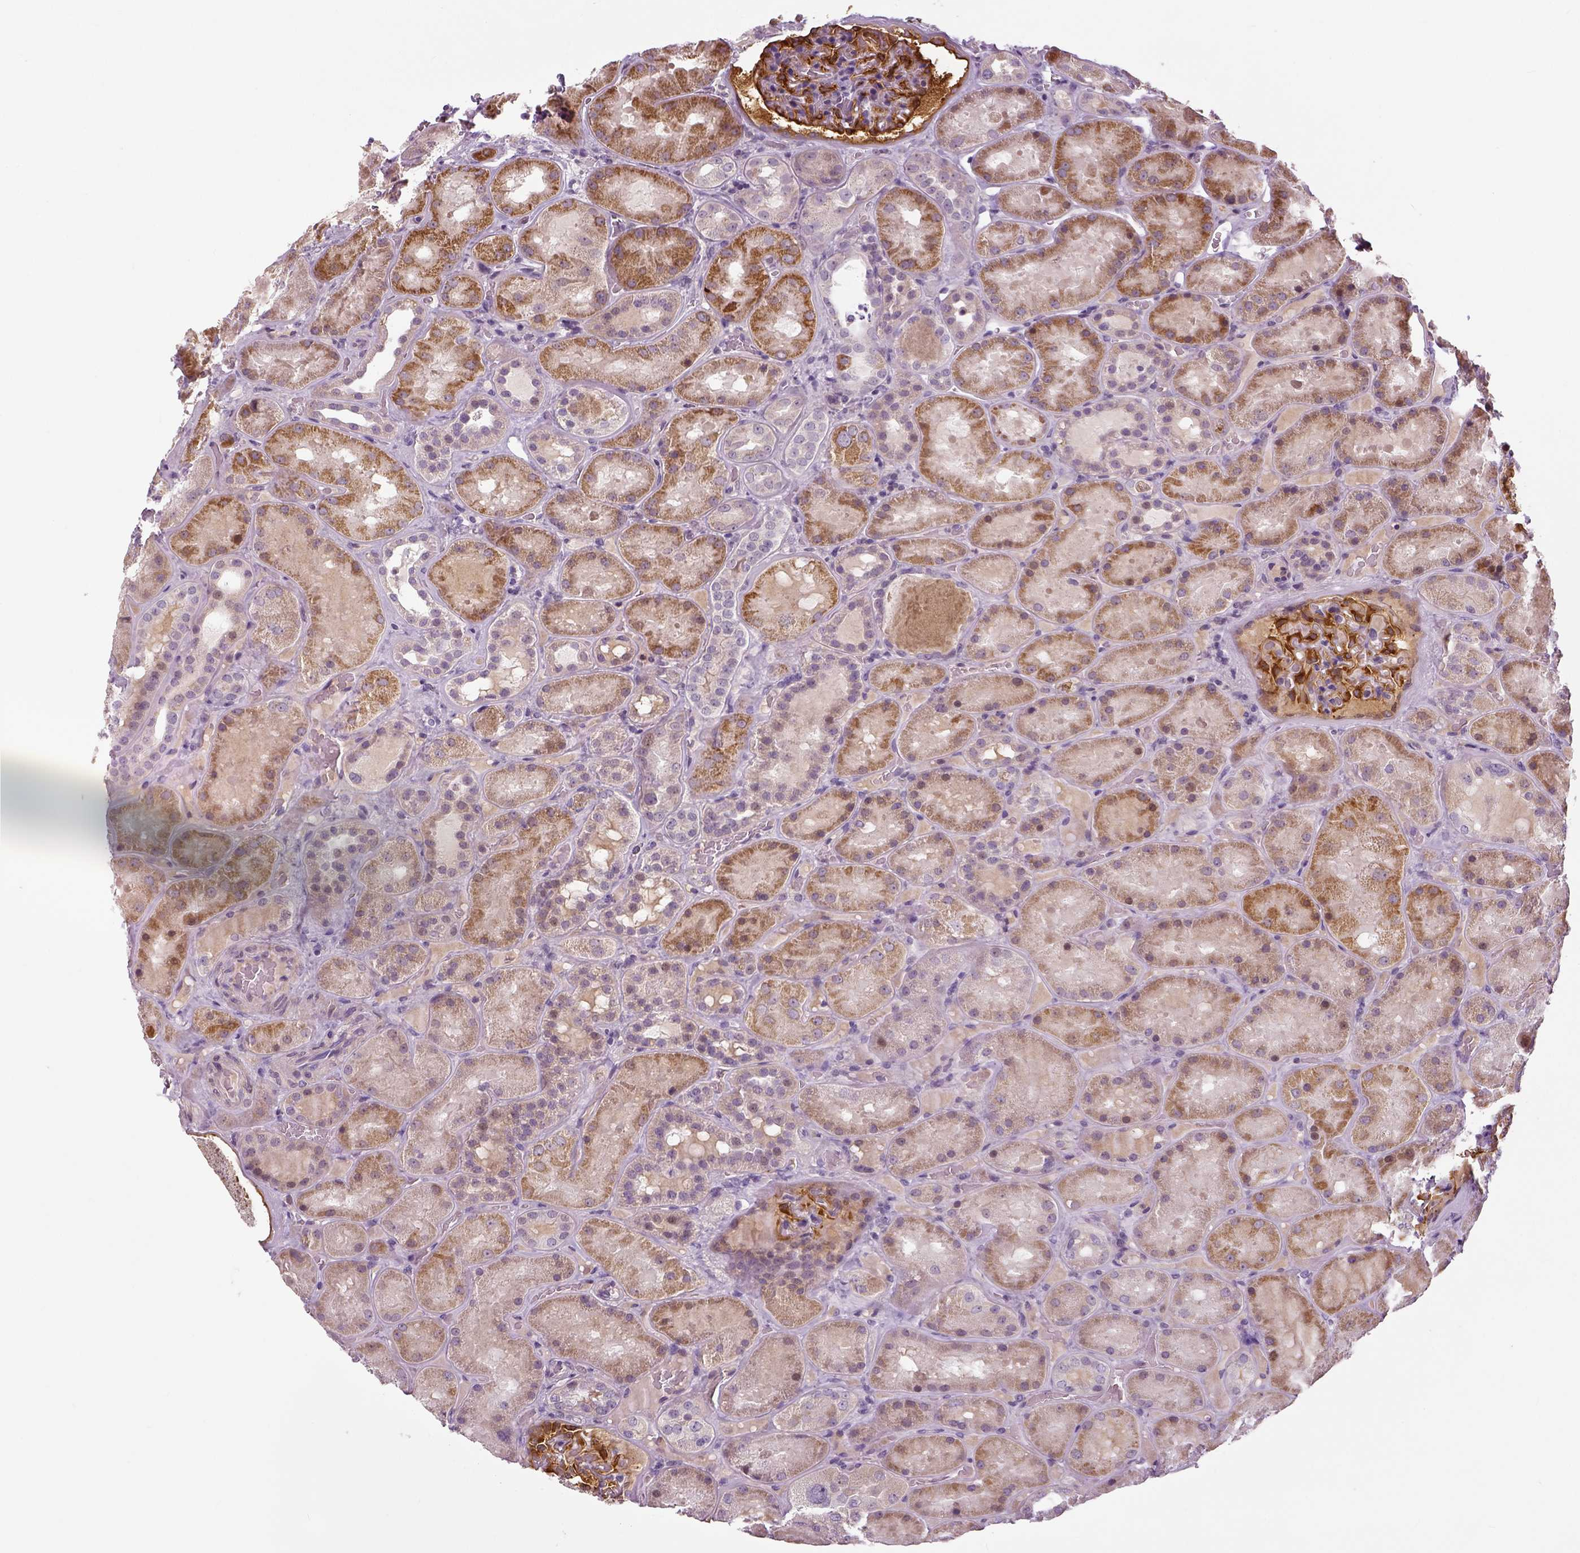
{"staining": {"intensity": "moderate", "quantity": "25%-75%", "location": "cytoplasmic/membranous"}, "tissue": "kidney", "cell_type": "Cells in glomeruli", "image_type": "normal", "snomed": [{"axis": "morphology", "description": "Normal tissue, NOS"}, {"axis": "topography", "description": "Kidney"}], "caption": "Human kidney stained for a protein (brown) reveals moderate cytoplasmic/membranous positive positivity in approximately 25%-75% of cells in glomeruli.", "gene": "NECAB1", "patient": {"sex": "male", "age": 73}}